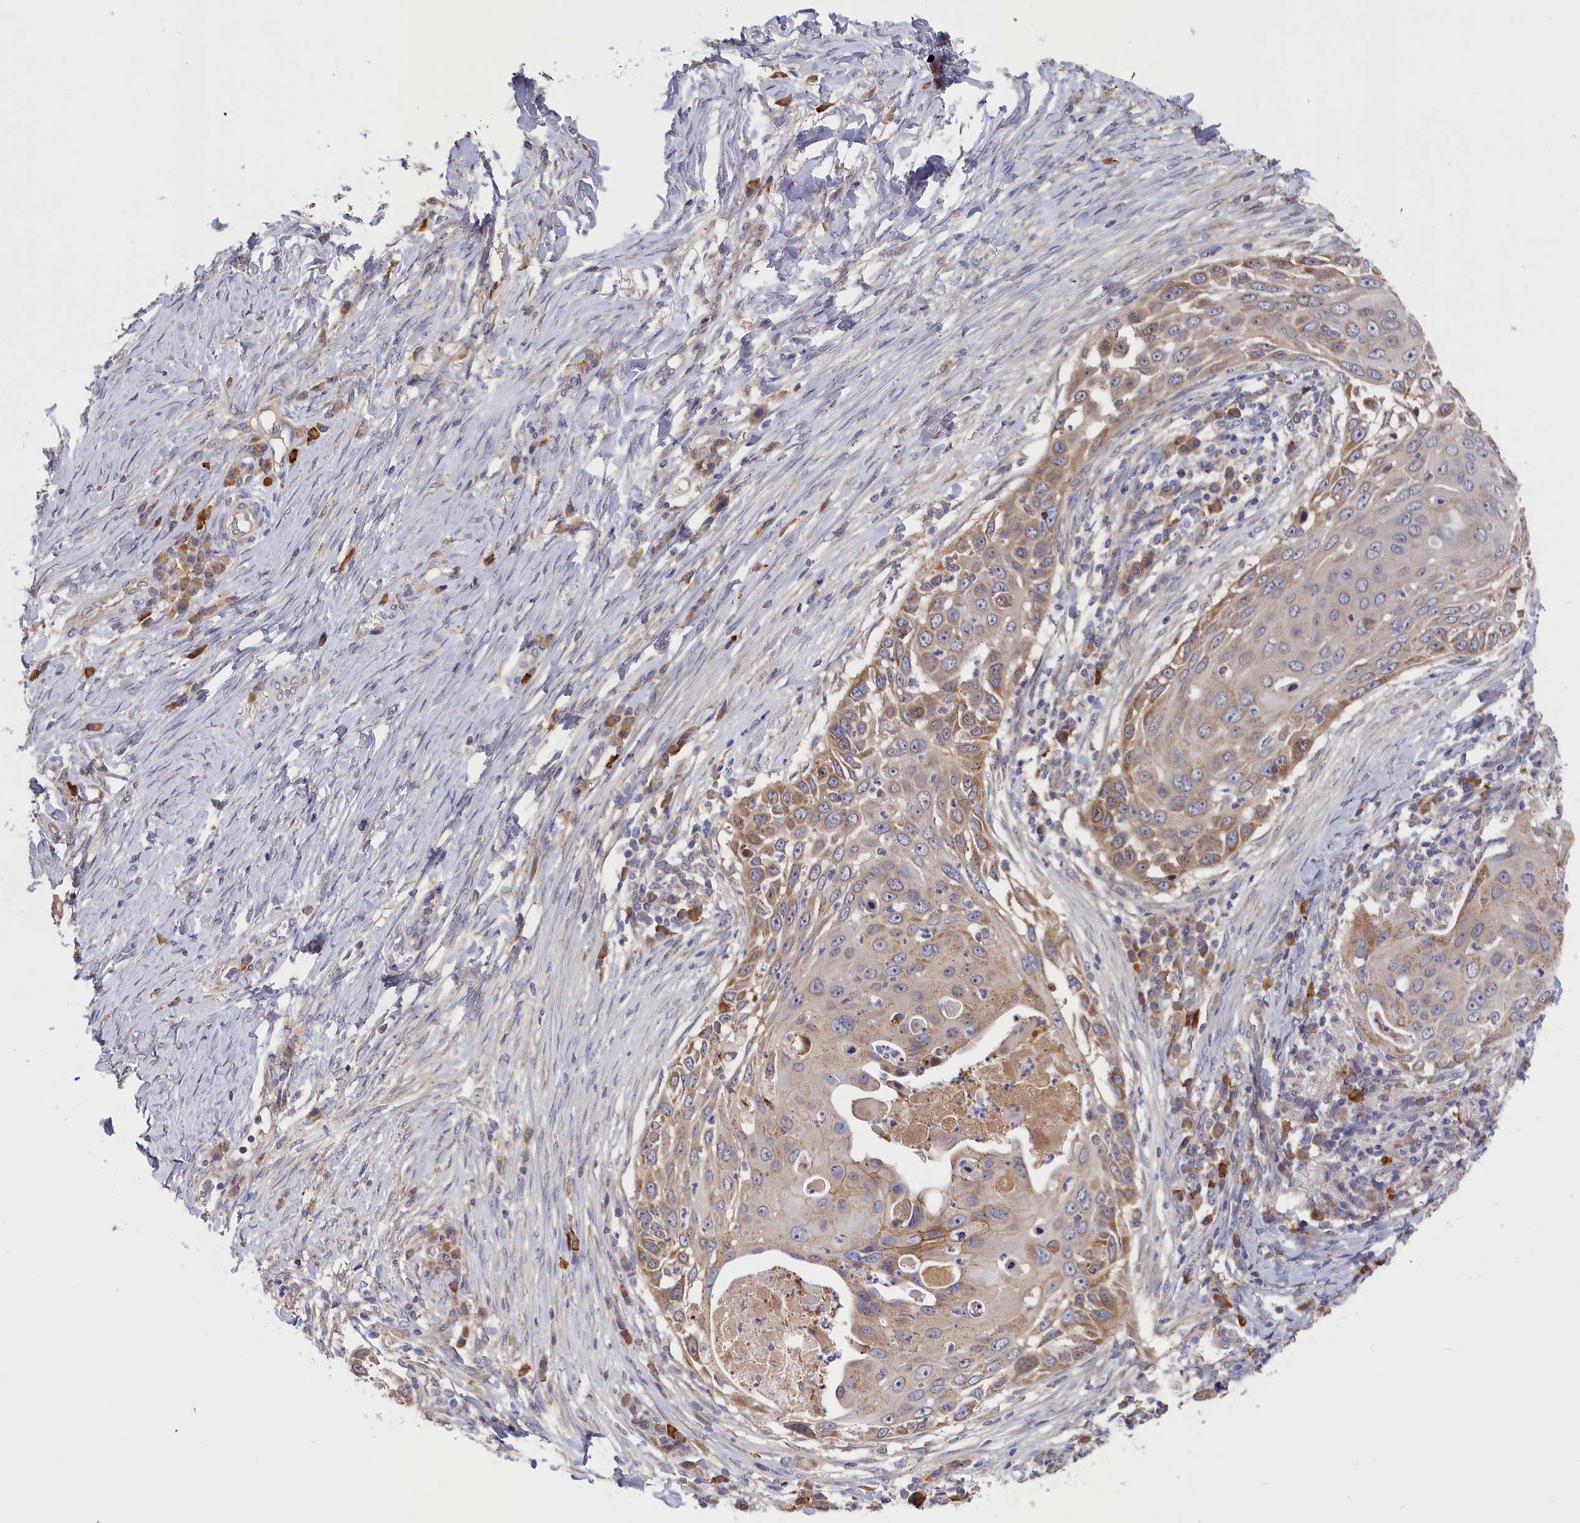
{"staining": {"intensity": "moderate", "quantity": "<25%", "location": "cytoplasmic/membranous"}, "tissue": "skin cancer", "cell_type": "Tumor cells", "image_type": "cancer", "snomed": [{"axis": "morphology", "description": "Squamous cell carcinoma, NOS"}, {"axis": "topography", "description": "Skin"}], "caption": "DAB (3,3'-diaminobenzidine) immunohistochemical staining of human skin cancer exhibits moderate cytoplasmic/membranous protein positivity in approximately <25% of tumor cells. Ihc stains the protein in brown and the nuclei are stained blue.", "gene": "CEP44", "patient": {"sex": "female", "age": 44}}